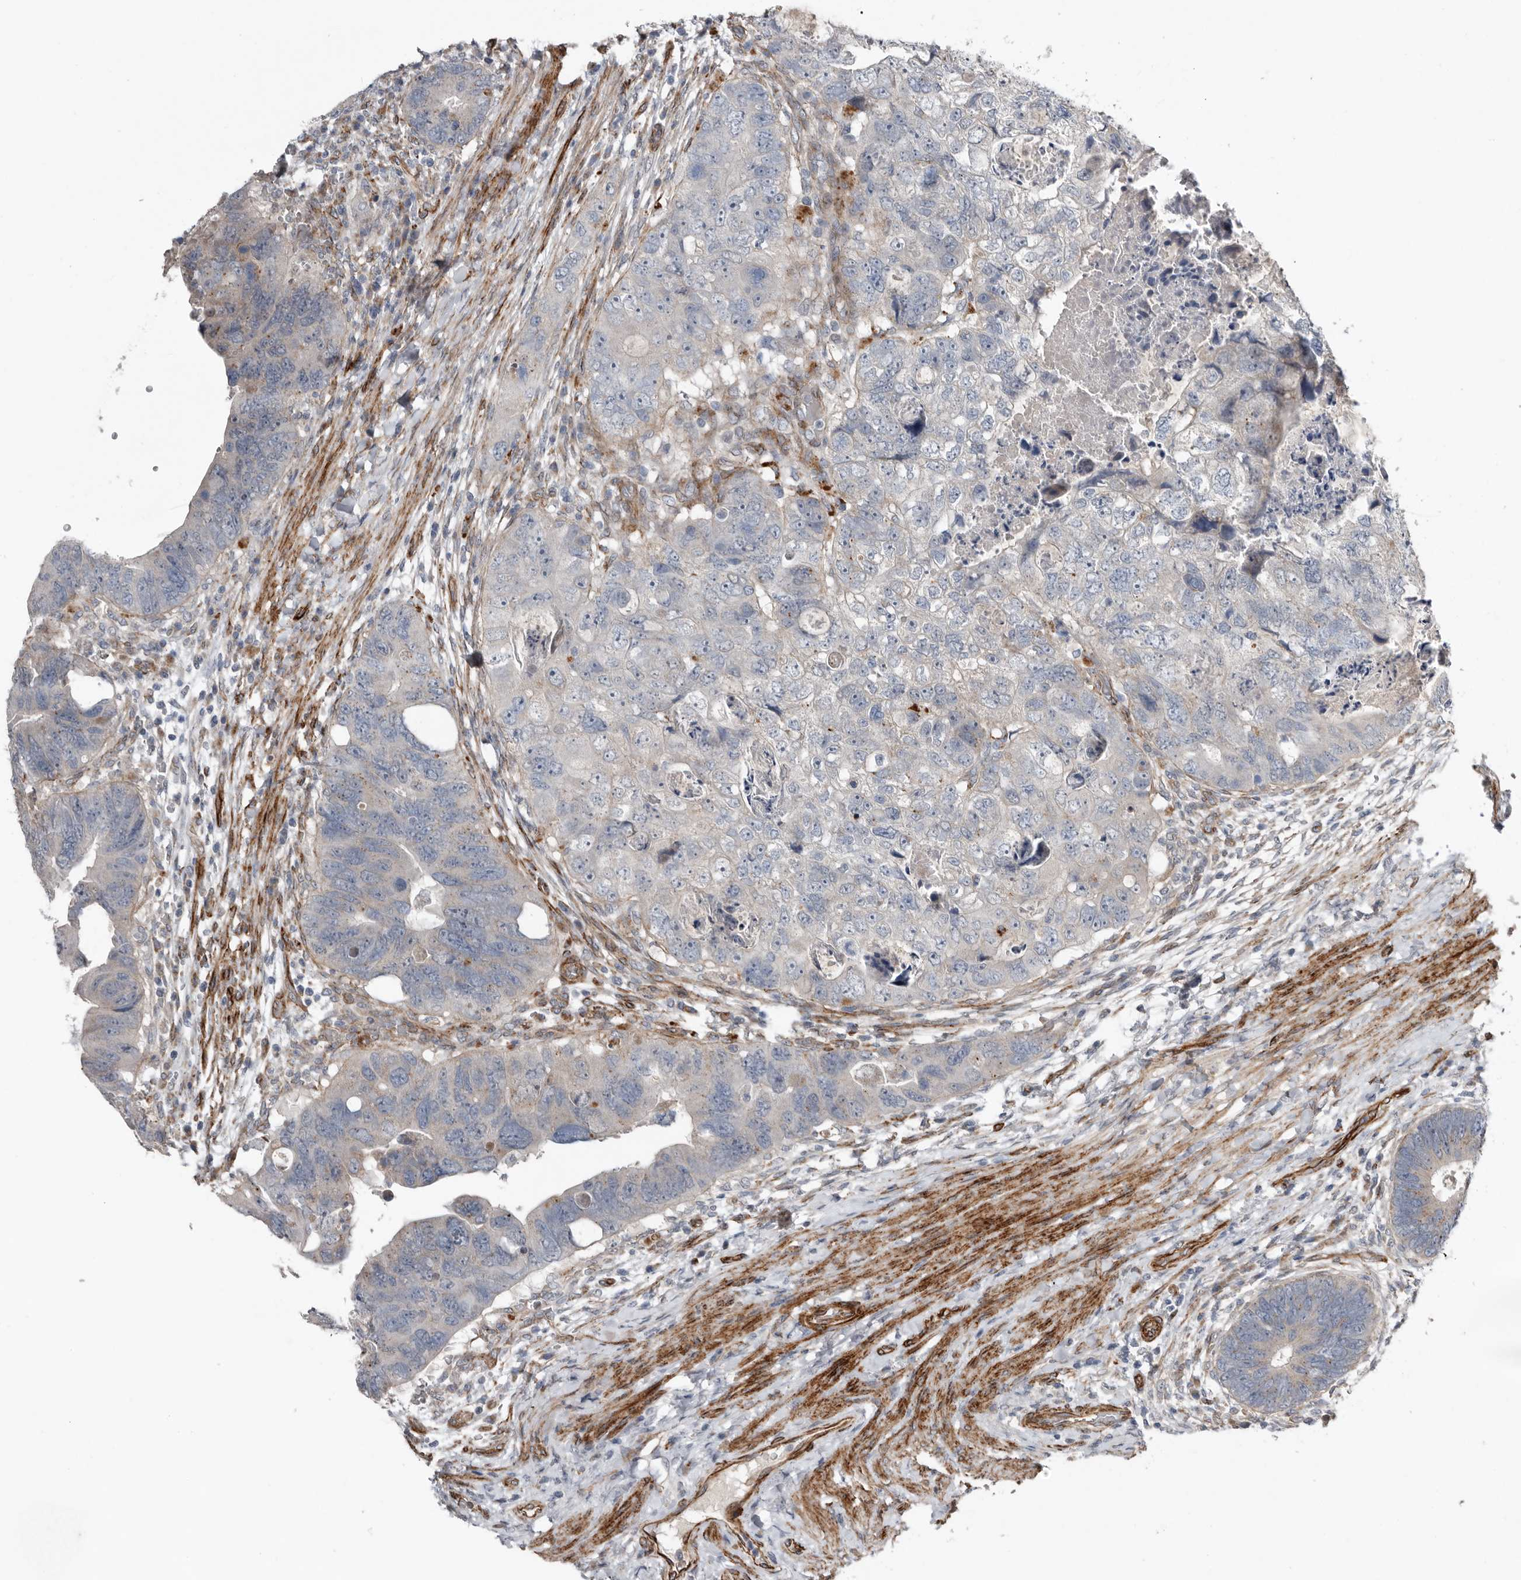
{"staining": {"intensity": "negative", "quantity": "none", "location": "none"}, "tissue": "colorectal cancer", "cell_type": "Tumor cells", "image_type": "cancer", "snomed": [{"axis": "morphology", "description": "Adenocarcinoma, NOS"}, {"axis": "topography", "description": "Rectum"}], "caption": "There is no significant staining in tumor cells of colorectal adenocarcinoma. (Stains: DAB immunohistochemistry with hematoxylin counter stain, Microscopy: brightfield microscopy at high magnification).", "gene": "RANBP17", "patient": {"sex": "male", "age": 59}}